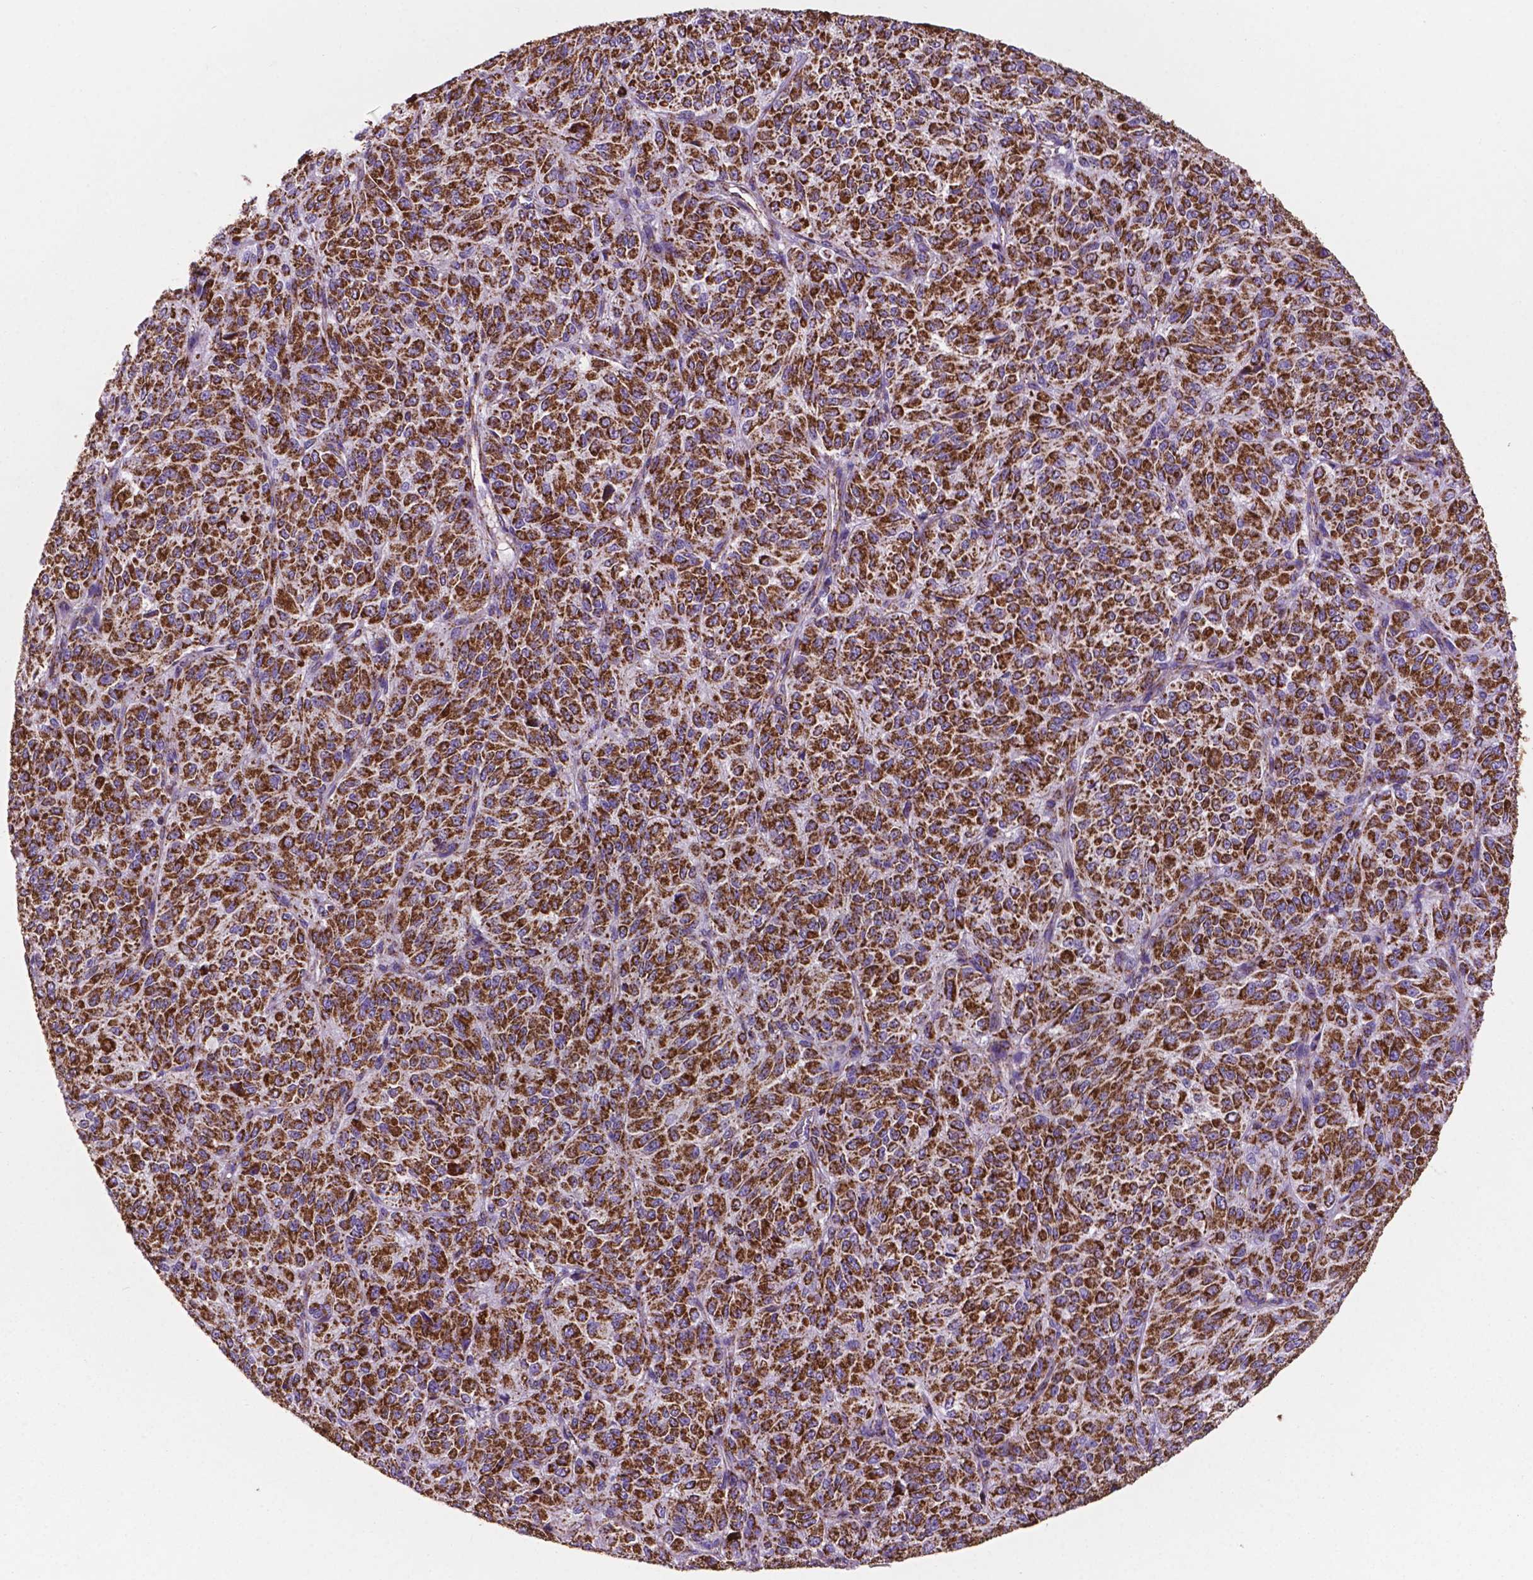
{"staining": {"intensity": "strong", "quantity": ">75%", "location": "cytoplasmic/membranous"}, "tissue": "melanoma", "cell_type": "Tumor cells", "image_type": "cancer", "snomed": [{"axis": "morphology", "description": "Malignant melanoma, Metastatic site"}, {"axis": "topography", "description": "Brain"}], "caption": "Human malignant melanoma (metastatic site) stained with a protein marker exhibits strong staining in tumor cells.", "gene": "HSPD1", "patient": {"sex": "female", "age": 56}}